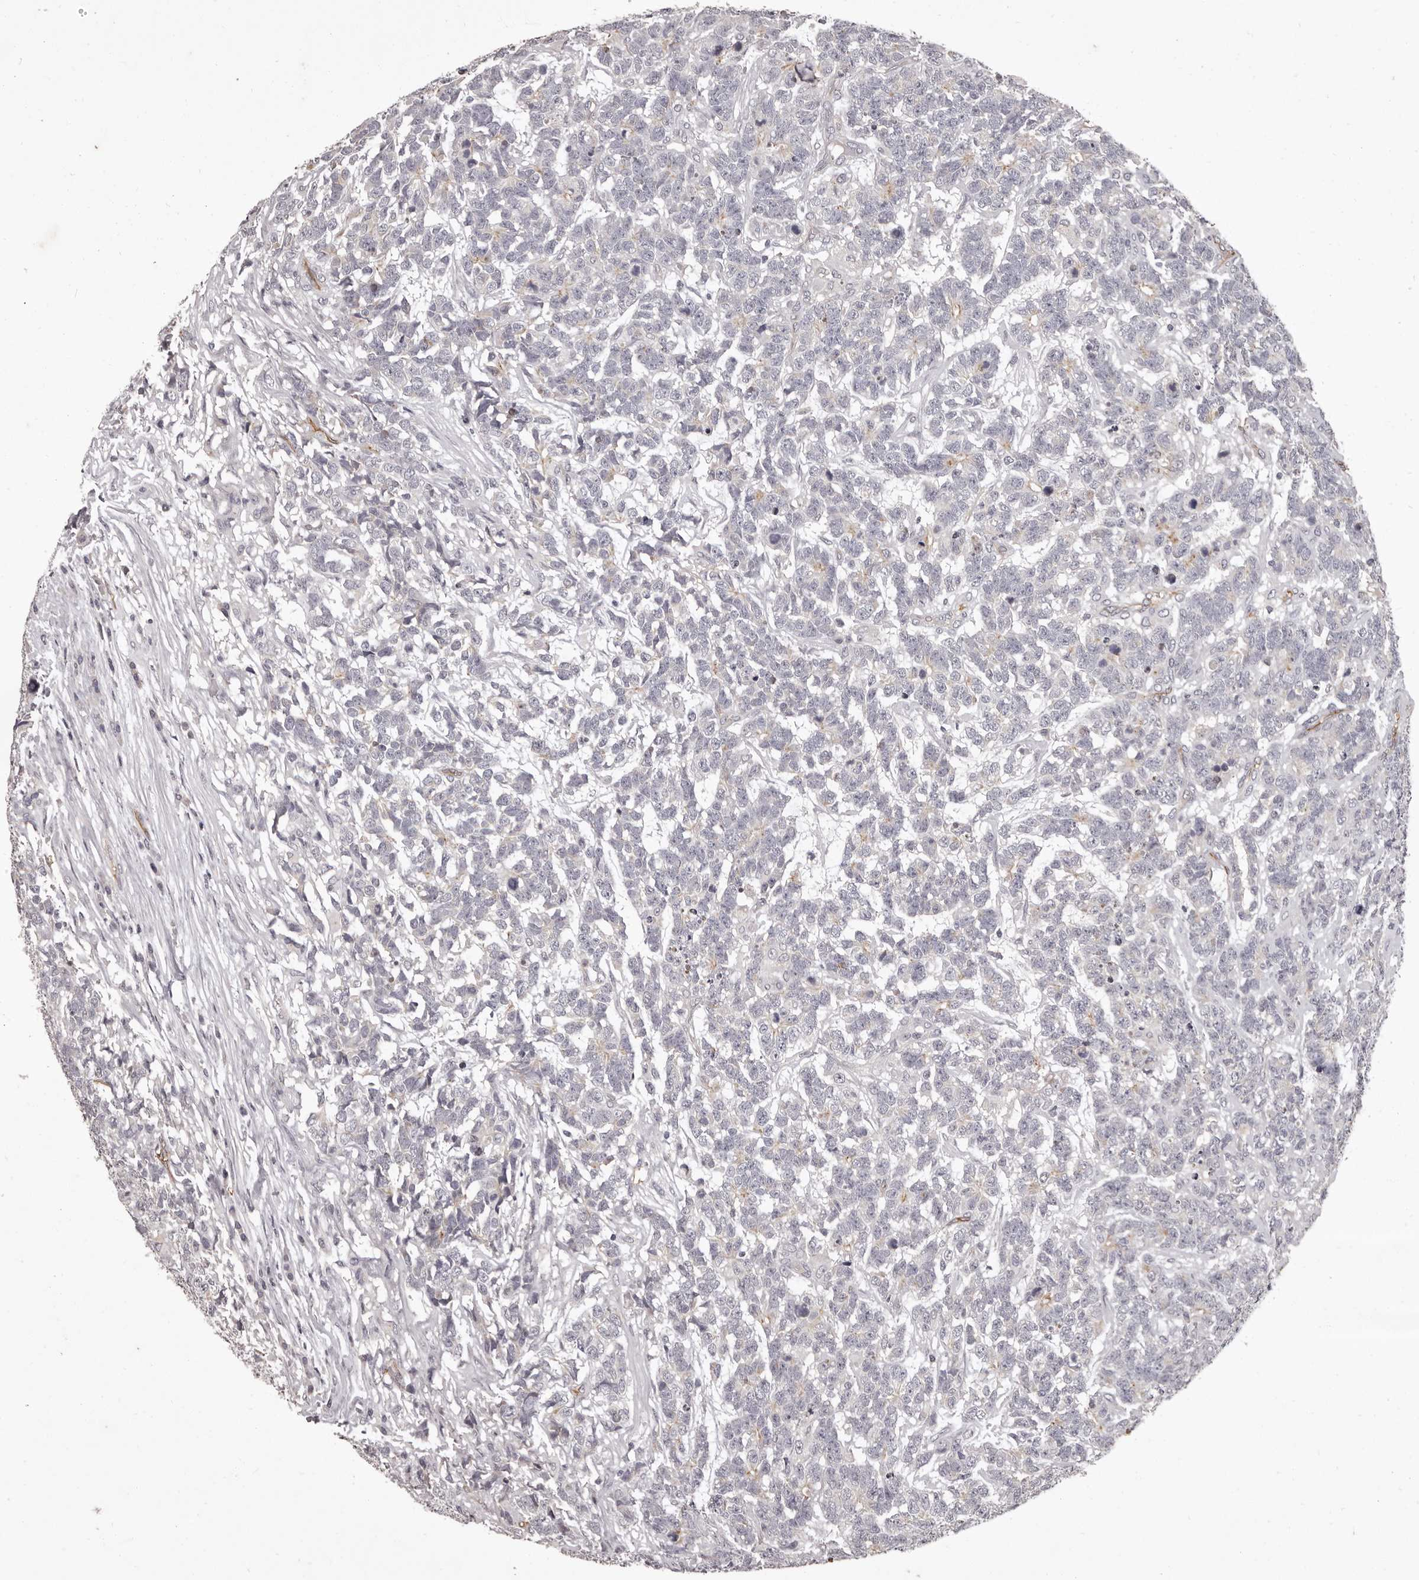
{"staining": {"intensity": "negative", "quantity": "none", "location": "none"}, "tissue": "testis cancer", "cell_type": "Tumor cells", "image_type": "cancer", "snomed": [{"axis": "morphology", "description": "Carcinoma, Embryonal, NOS"}, {"axis": "topography", "description": "Testis"}], "caption": "A high-resolution photomicrograph shows IHC staining of testis embryonal carcinoma, which displays no significant positivity in tumor cells. (DAB (3,3'-diaminobenzidine) IHC, high magnification).", "gene": "GPR78", "patient": {"sex": "male", "age": 26}}